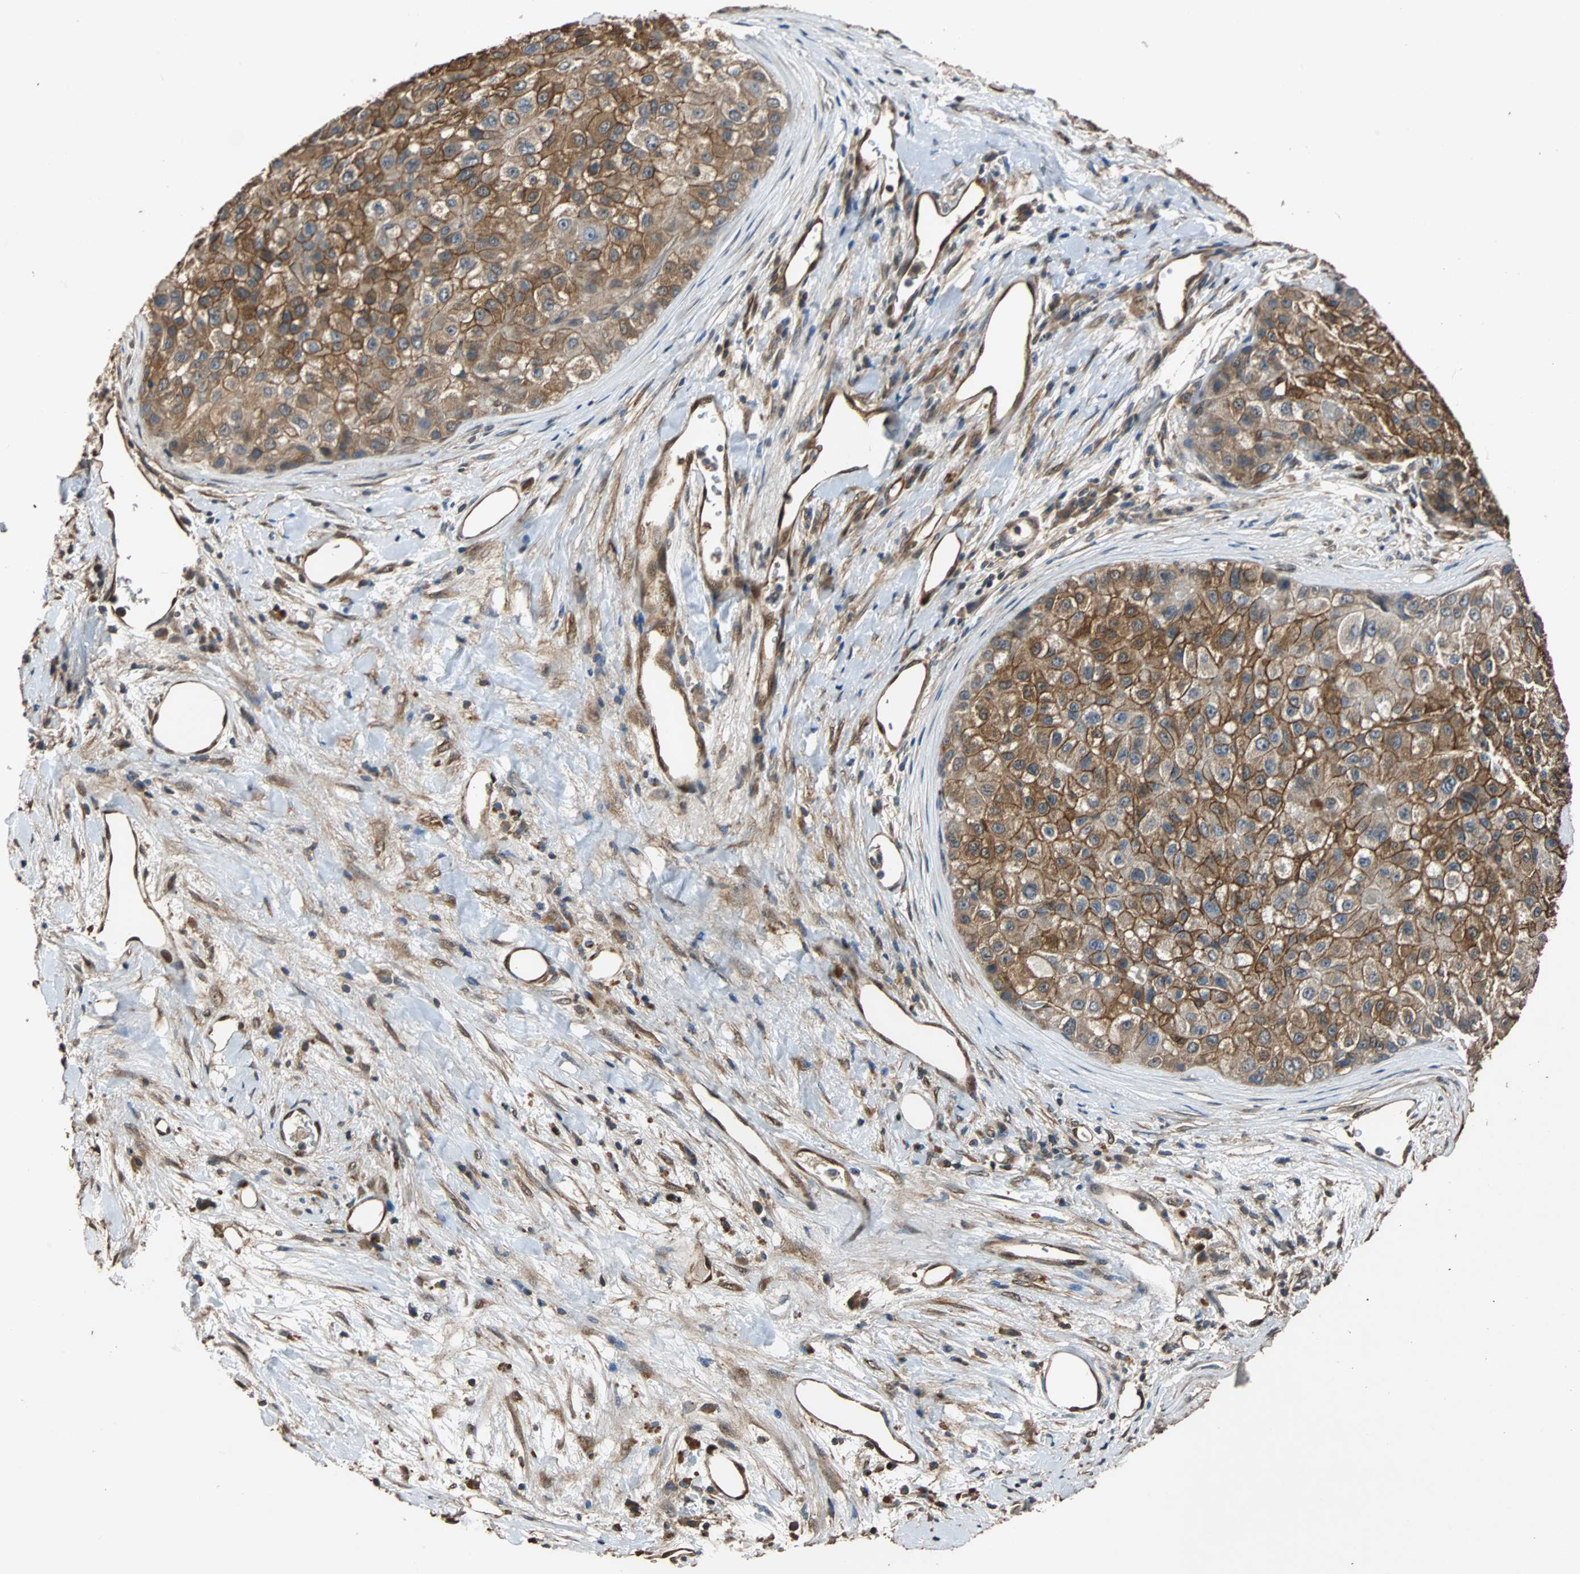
{"staining": {"intensity": "moderate", "quantity": ">75%", "location": "cytoplasmic/membranous"}, "tissue": "liver cancer", "cell_type": "Tumor cells", "image_type": "cancer", "snomed": [{"axis": "morphology", "description": "Carcinoma, Hepatocellular, NOS"}, {"axis": "topography", "description": "Liver"}], "caption": "Immunohistochemistry (IHC) staining of liver cancer (hepatocellular carcinoma), which demonstrates medium levels of moderate cytoplasmic/membranous expression in approximately >75% of tumor cells indicating moderate cytoplasmic/membranous protein expression. The staining was performed using DAB (brown) for protein detection and nuclei were counterstained in hematoxylin (blue).", "gene": "NDRG1", "patient": {"sex": "male", "age": 80}}